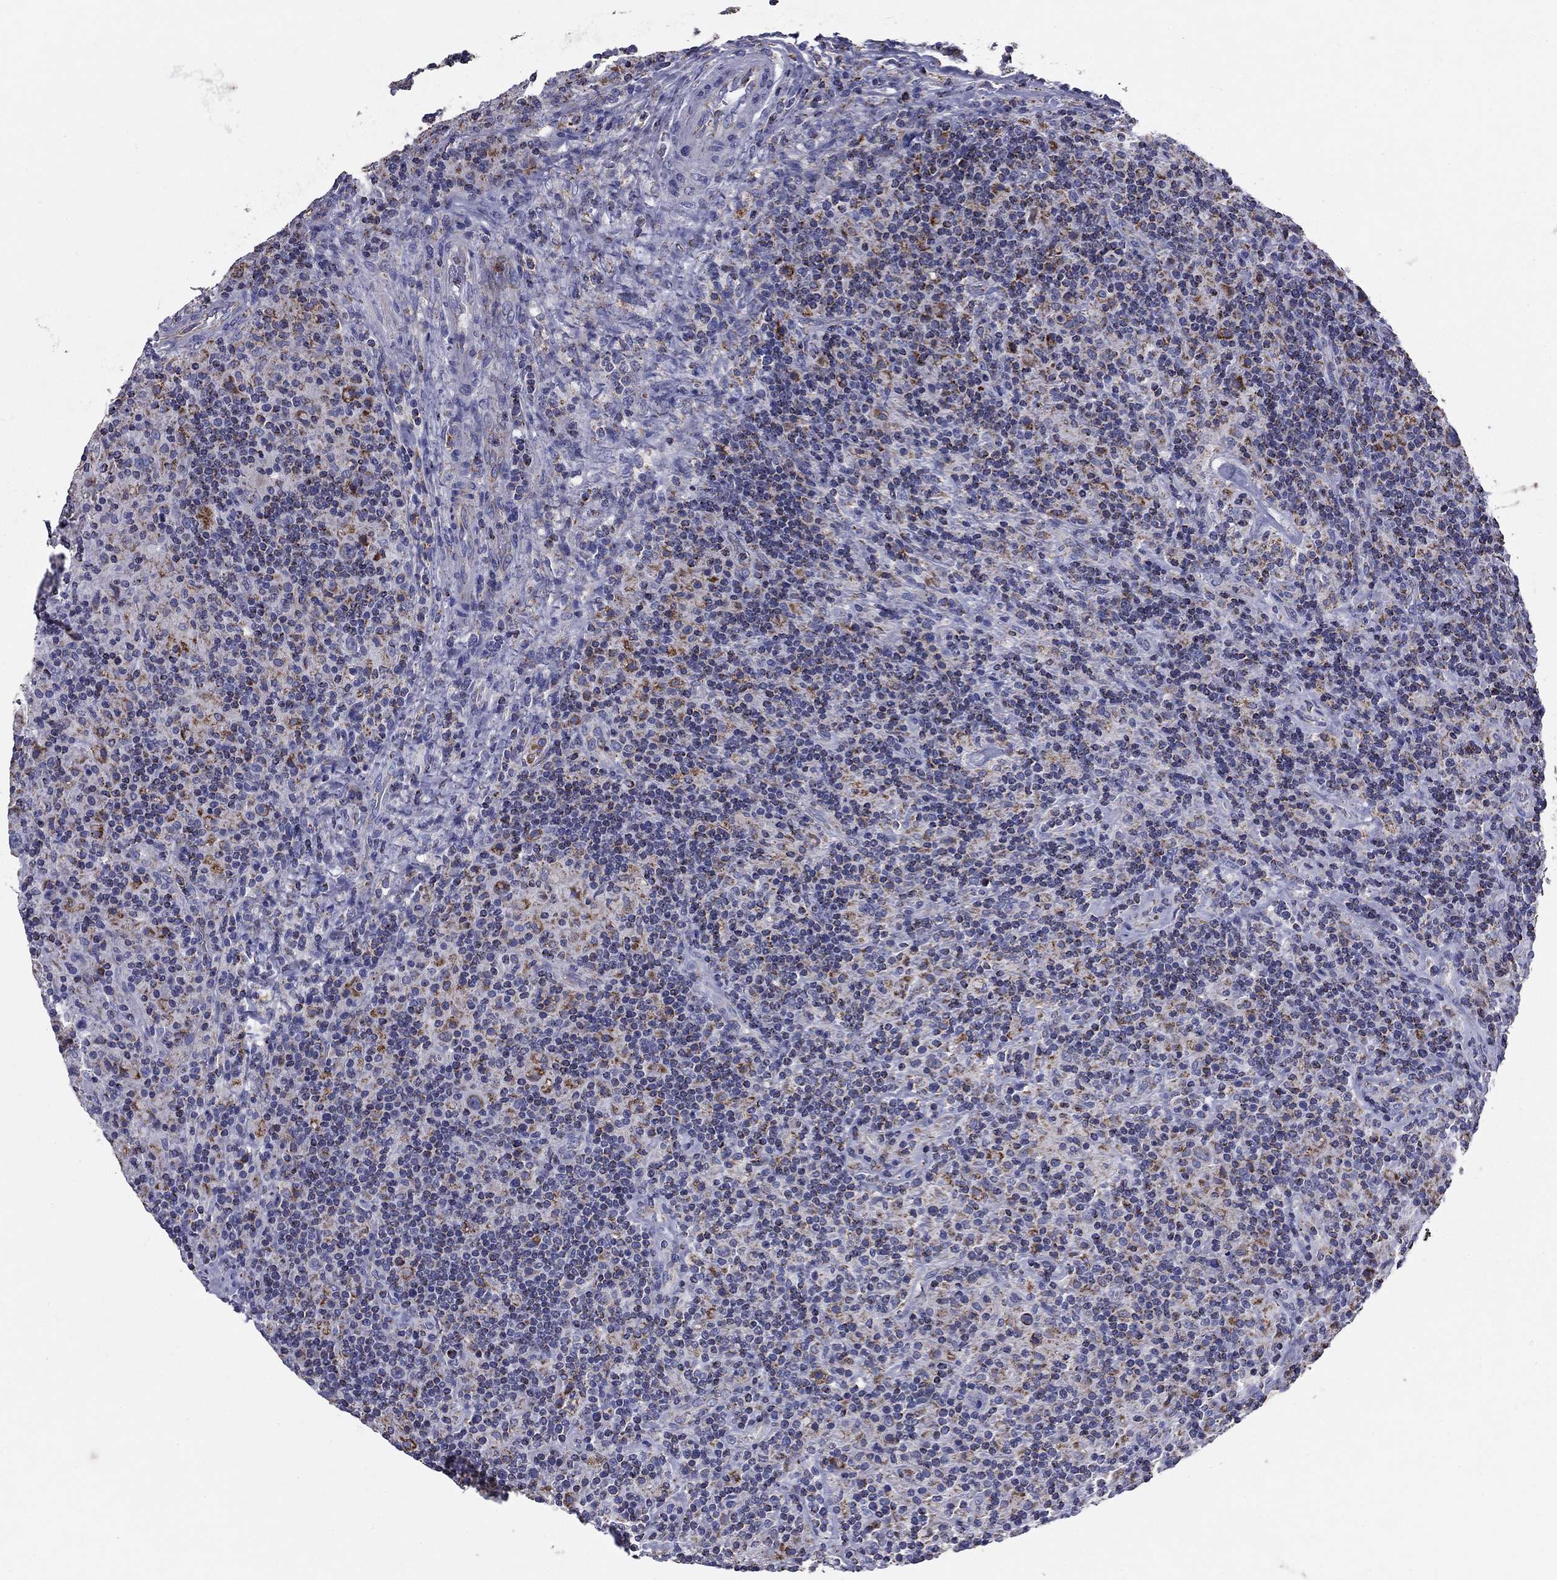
{"staining": {"intensity": "negative", "quantity": "none", "location": "none"}, "tissue": "lymphoma", "cell_type": "Tumor cells", "image_type": "cancer", "snomed": [{"axis": "morphology", "description": "Hodgkin's disease, NOS"}, {"axis": "topography", "description": "Lymph node"}], "caption": "DAB (3,3'-diaminobenzidine) immunohistochemical staining of Hodgkin's disease reveals no significant expression in tumor cells. Brightfield microscopy of immunohistochemistry stained with DAB (3,3'-diaminobenzidine) (brown) and hematoxylin (blue), captured at high magnification.", "gene": "NDUFA4L2", "patient": {"sex": "male", "age": 70}}